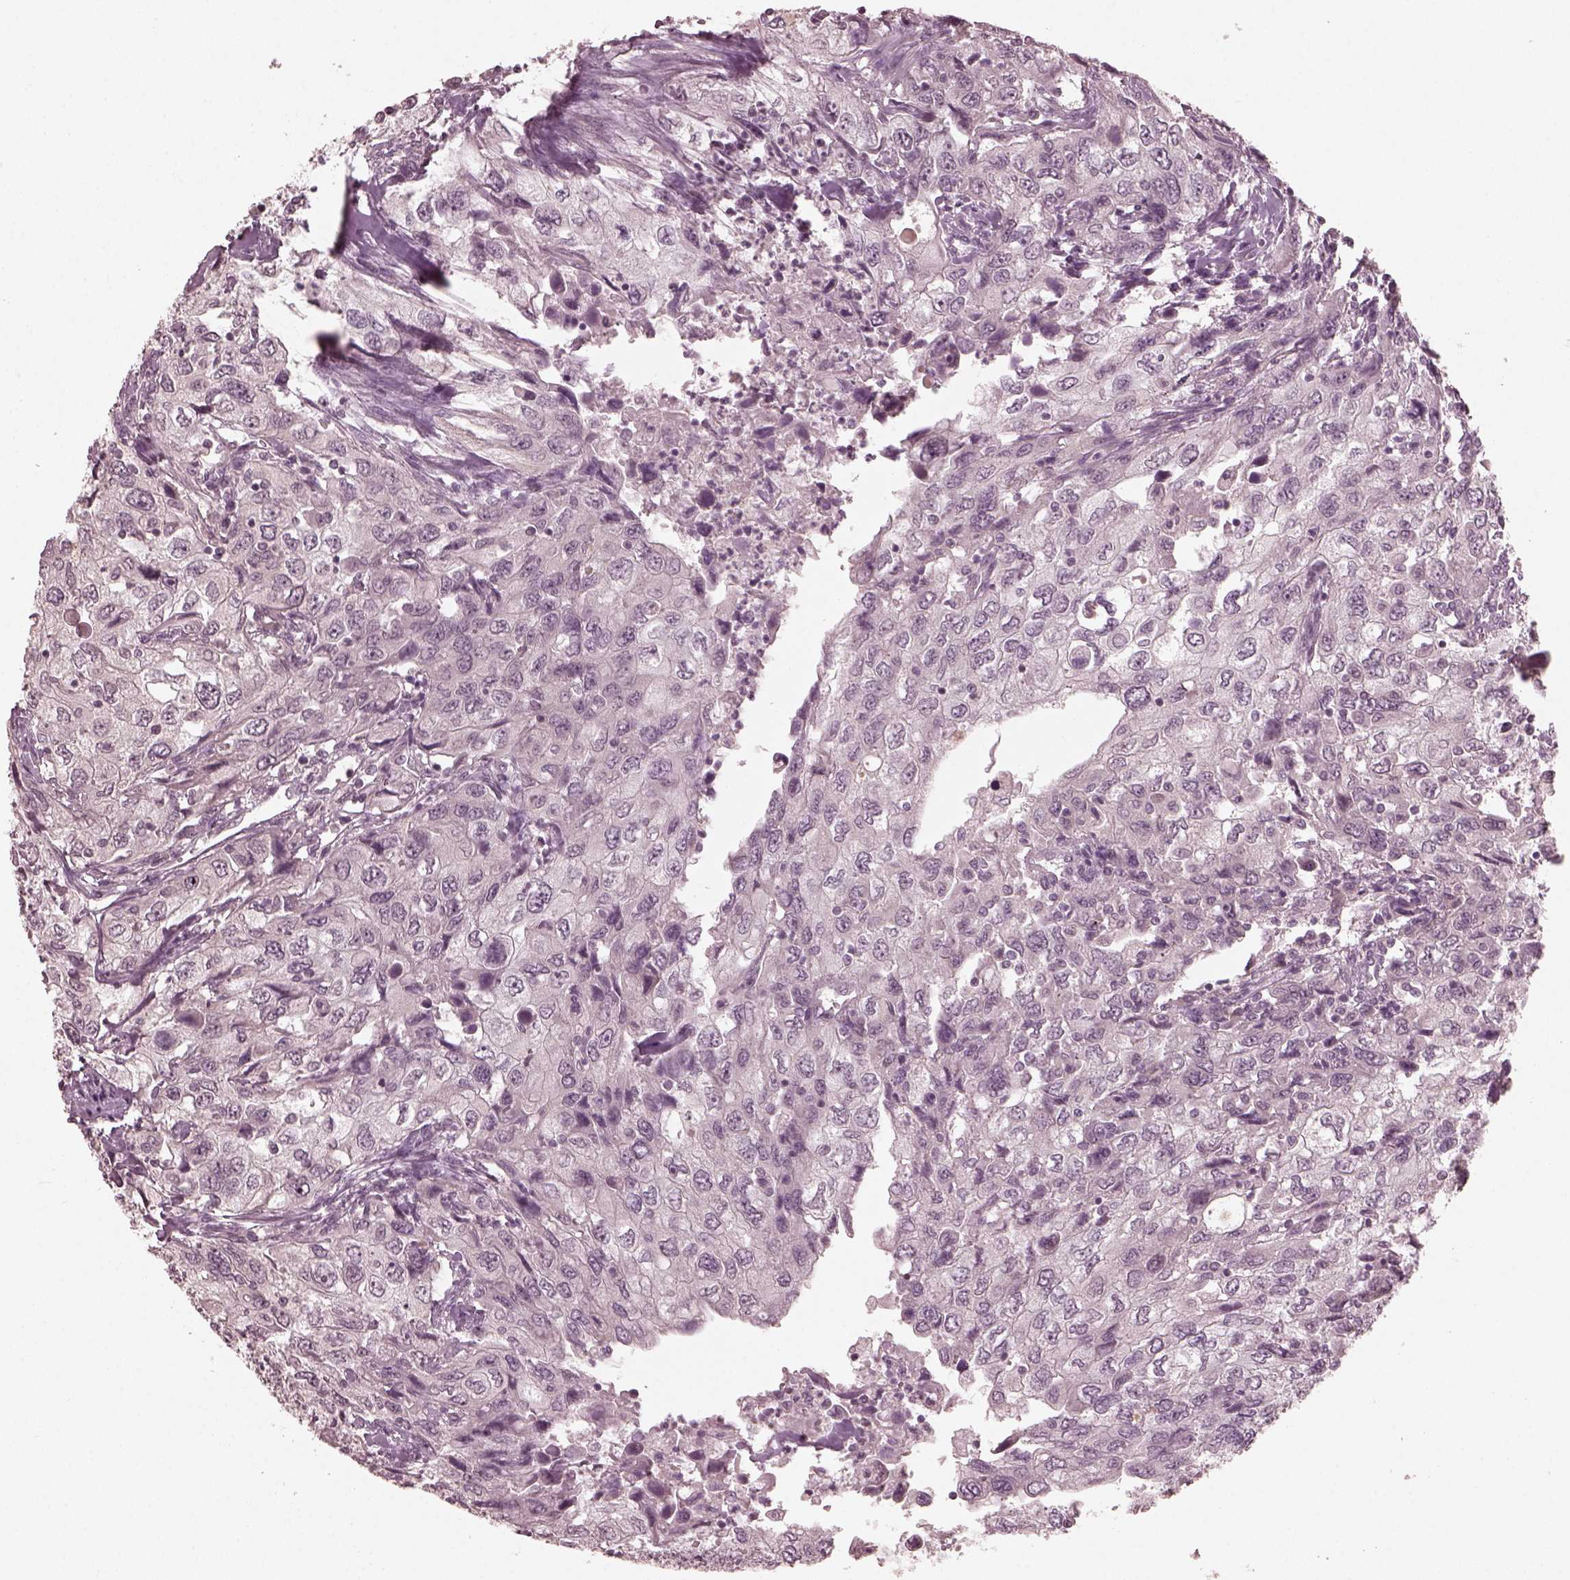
{"staining": {"intensity": "negative", "quantity": "none", "location": "none"}, "tissue": "urothelial cancer", "cell_type": "Tumor cells", "image_type": "cancer", "snomed": [{"axis": "morphology", "description": "Urothelial carcinoma, High grade"}, {"axis": "topography", "description": "Urinary bladder"}], "caption": "Tumor cells are negative for protein expression in human high-grade urothelial carcinoma.", "gene": "RGS7", "patient": {"sex": "male", "age": 76}}